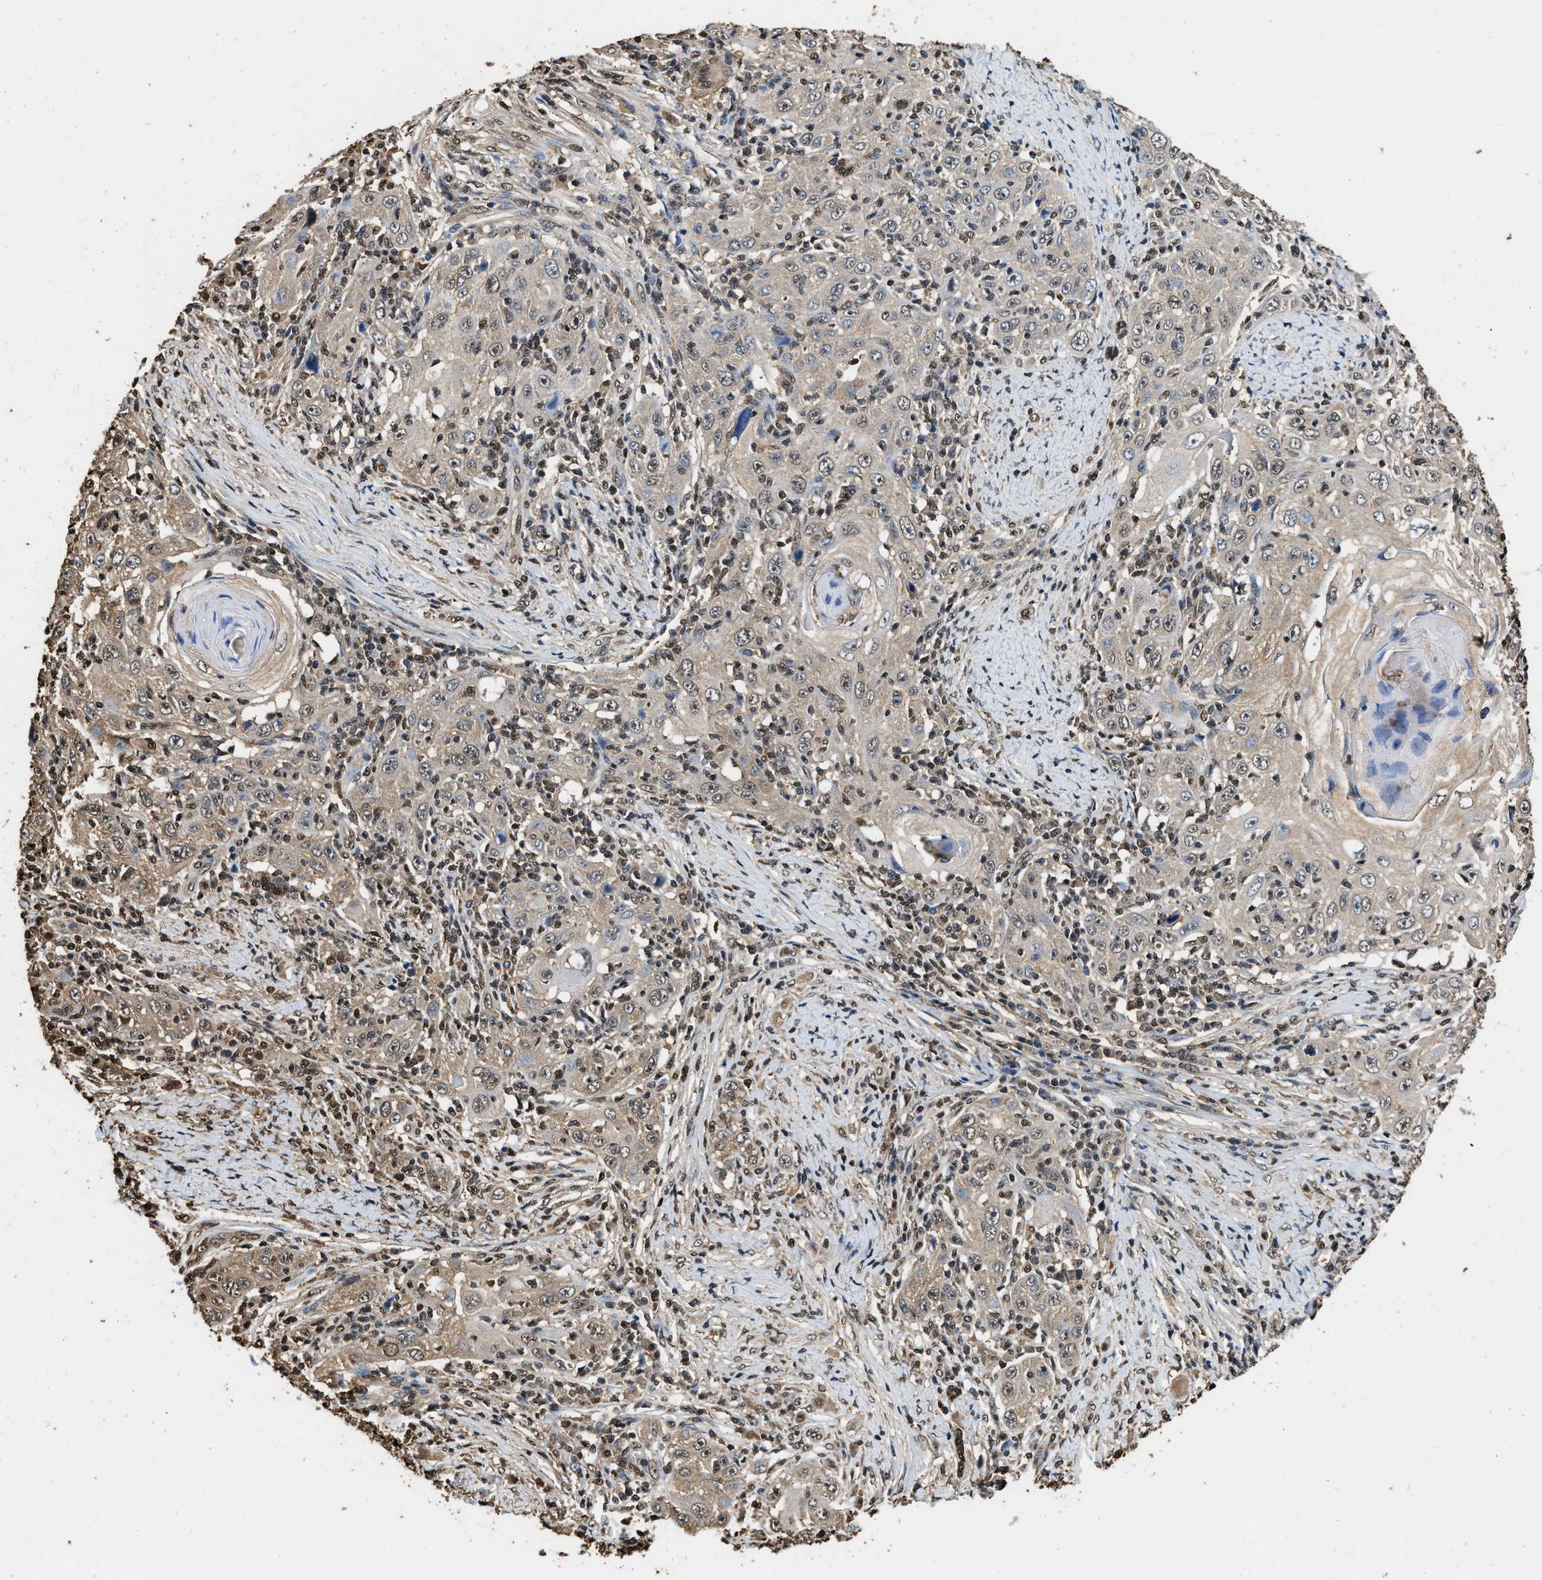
{"staining": {"intensity": "weak", "quantity": "25%-75%", "location": "cytoplasmic/membranous"}, "tissue": "skin cancer", "cell_type": "Tumor cells", "image_type": "cancer", "snomed": [{"axis": "morphology", "description": "Squamous cell carcinoma, NOS"}, {"axis": "topography", "description": "Skin"}], "caption": "DAB (3,3'-diaminobenzidine) immunohistochemical staining of skin cancer (squamous cell carcinoma) shows weak cytoplasmic/membranous protein staining in about 25%-75% of tumor cells.", "gene": "GAPDH", "patient": {"sex": "female", "age": 88}}